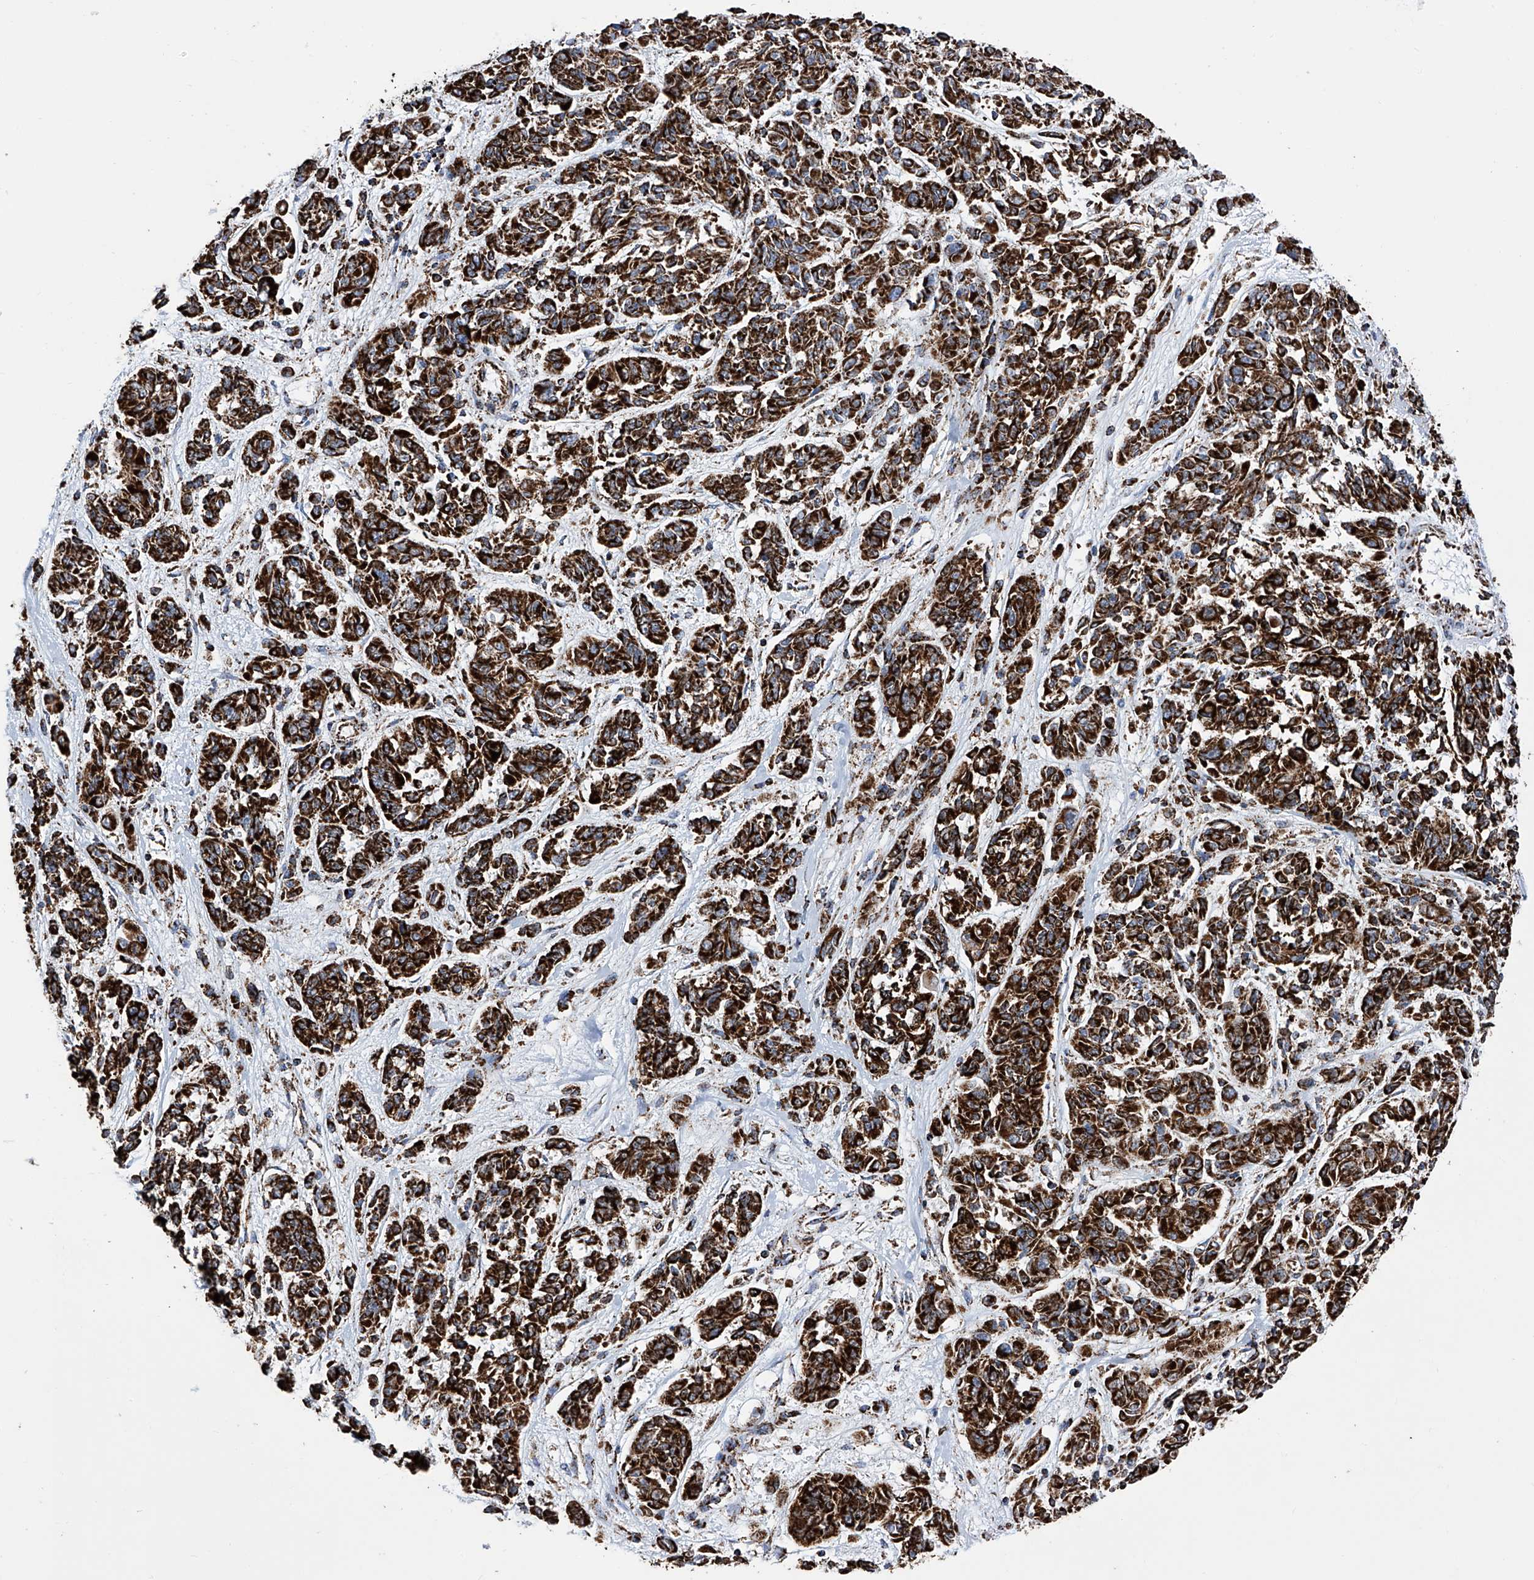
{"staining": {"intensity": "strong", "quantity": ">75%", "location": "cytoplasmic/membranous"}, "tissue": "melanoma", "cell_type": "Tumor cells", "image_type": "cancer", "snomed": [{"axis": "morphology", "description": "Malignant melanoma, NOS"}, {"axis": "topography", "description": "Skin"}], "caption": "The image displays staining of malignant melanoma, revealing strong cytoplasmic/membranous protein staining (brown color) within tumor cells.", "gene": "ATP5PF", "patient": {"sex": "male", "age": 53}}